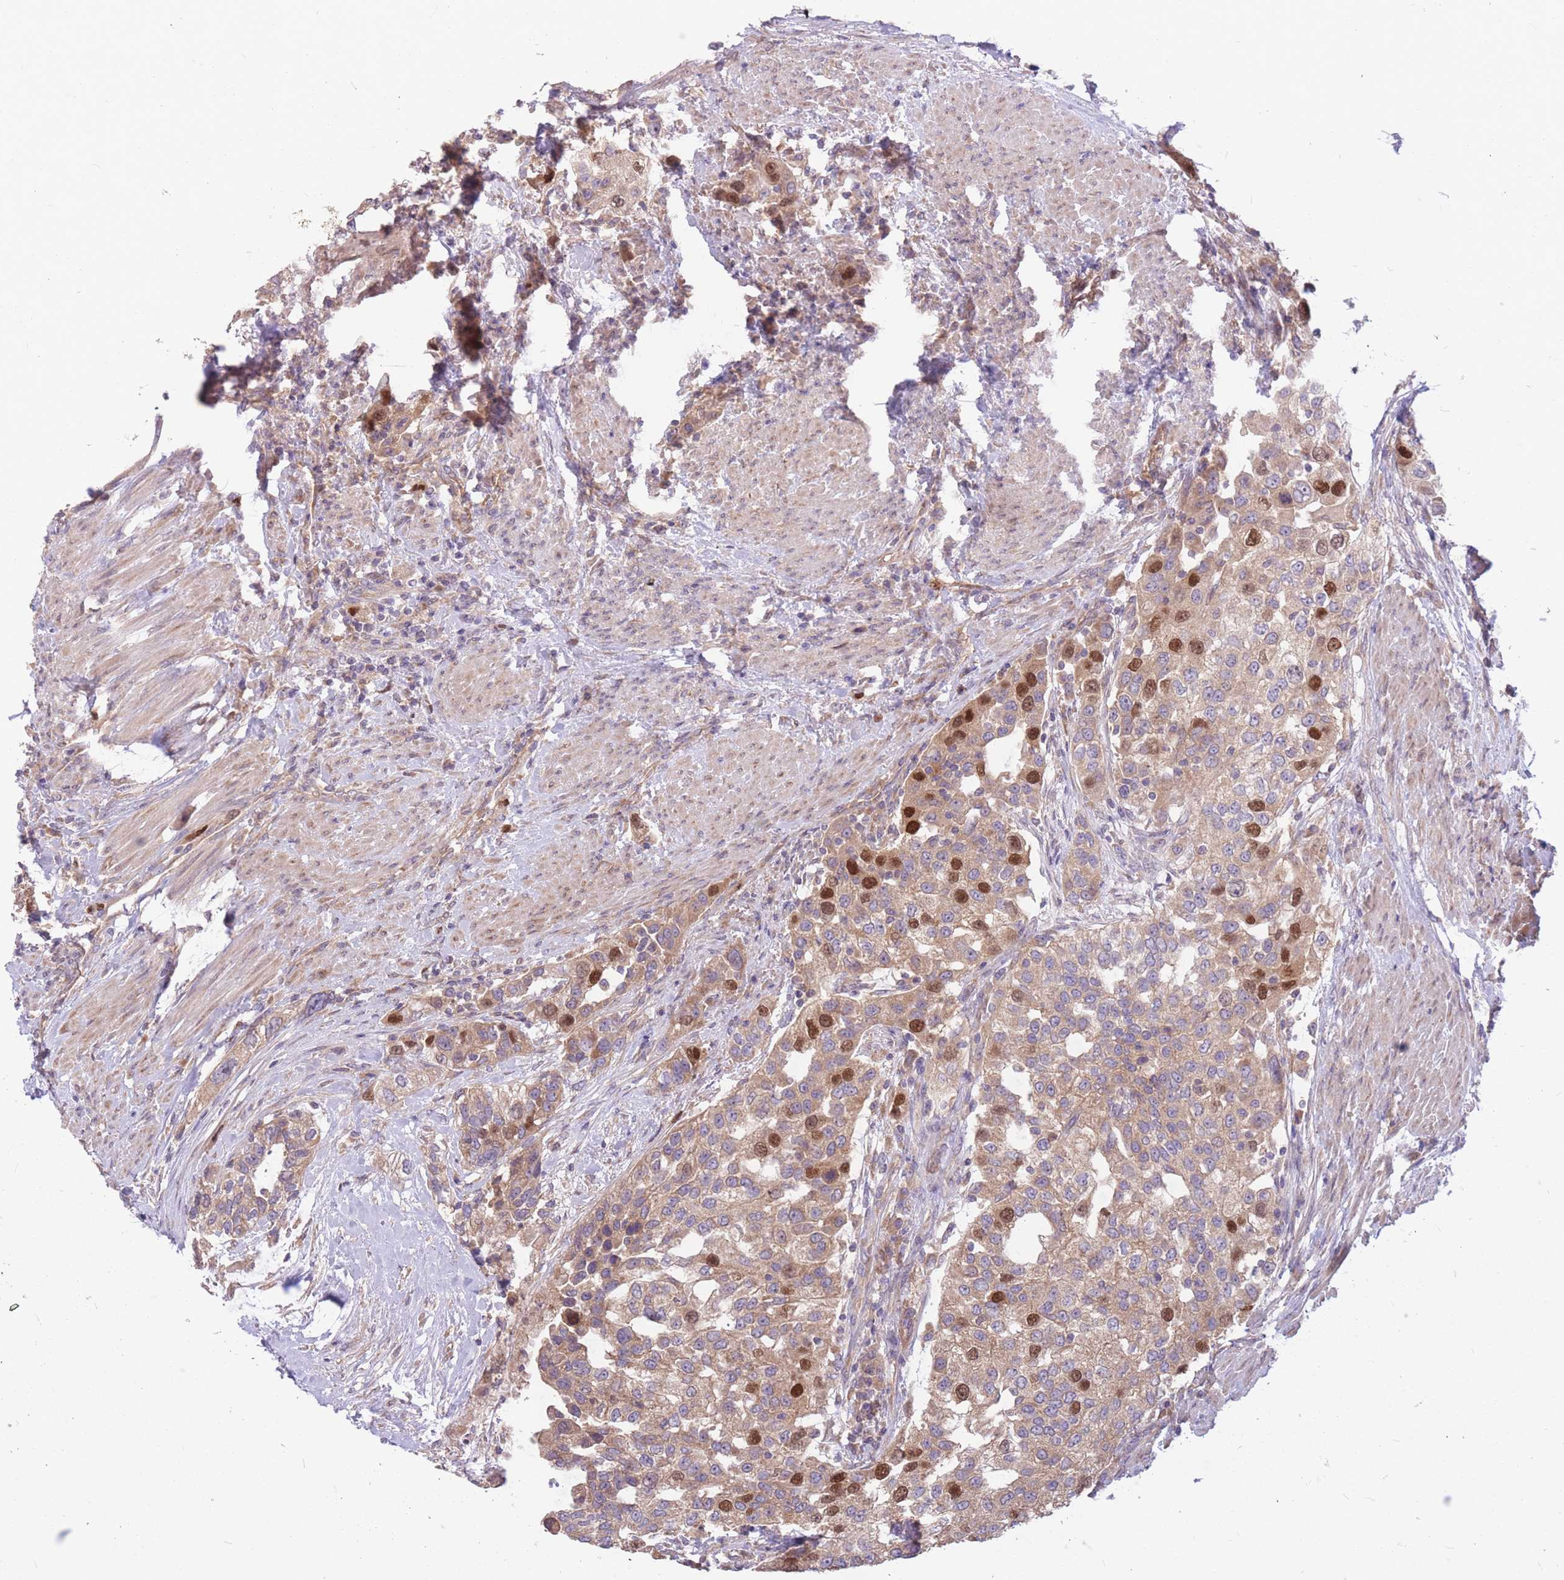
{"staining": {"intensity": "strong", "quantity": "<25%", "location": "cytoplasmic/membranous,nuclear"}, "tissue": "urothelial cancer", "cell_type": "Tumor cells", "image_type": "cancer", "snomed": [{"axis": "morphology", "description": "Urothelial carcinoma, High grade"}, {"axis": "topography", "description": "Urinary bladder"}], "caption": "Immunohistochemical staining of urothelial cancer shows strong cytoplasmic/membranous and nuclear protein staining in approximately <25% of tumor cells.", "gene": "GMNN", "patient": {"sex": "female", "age": 80}}